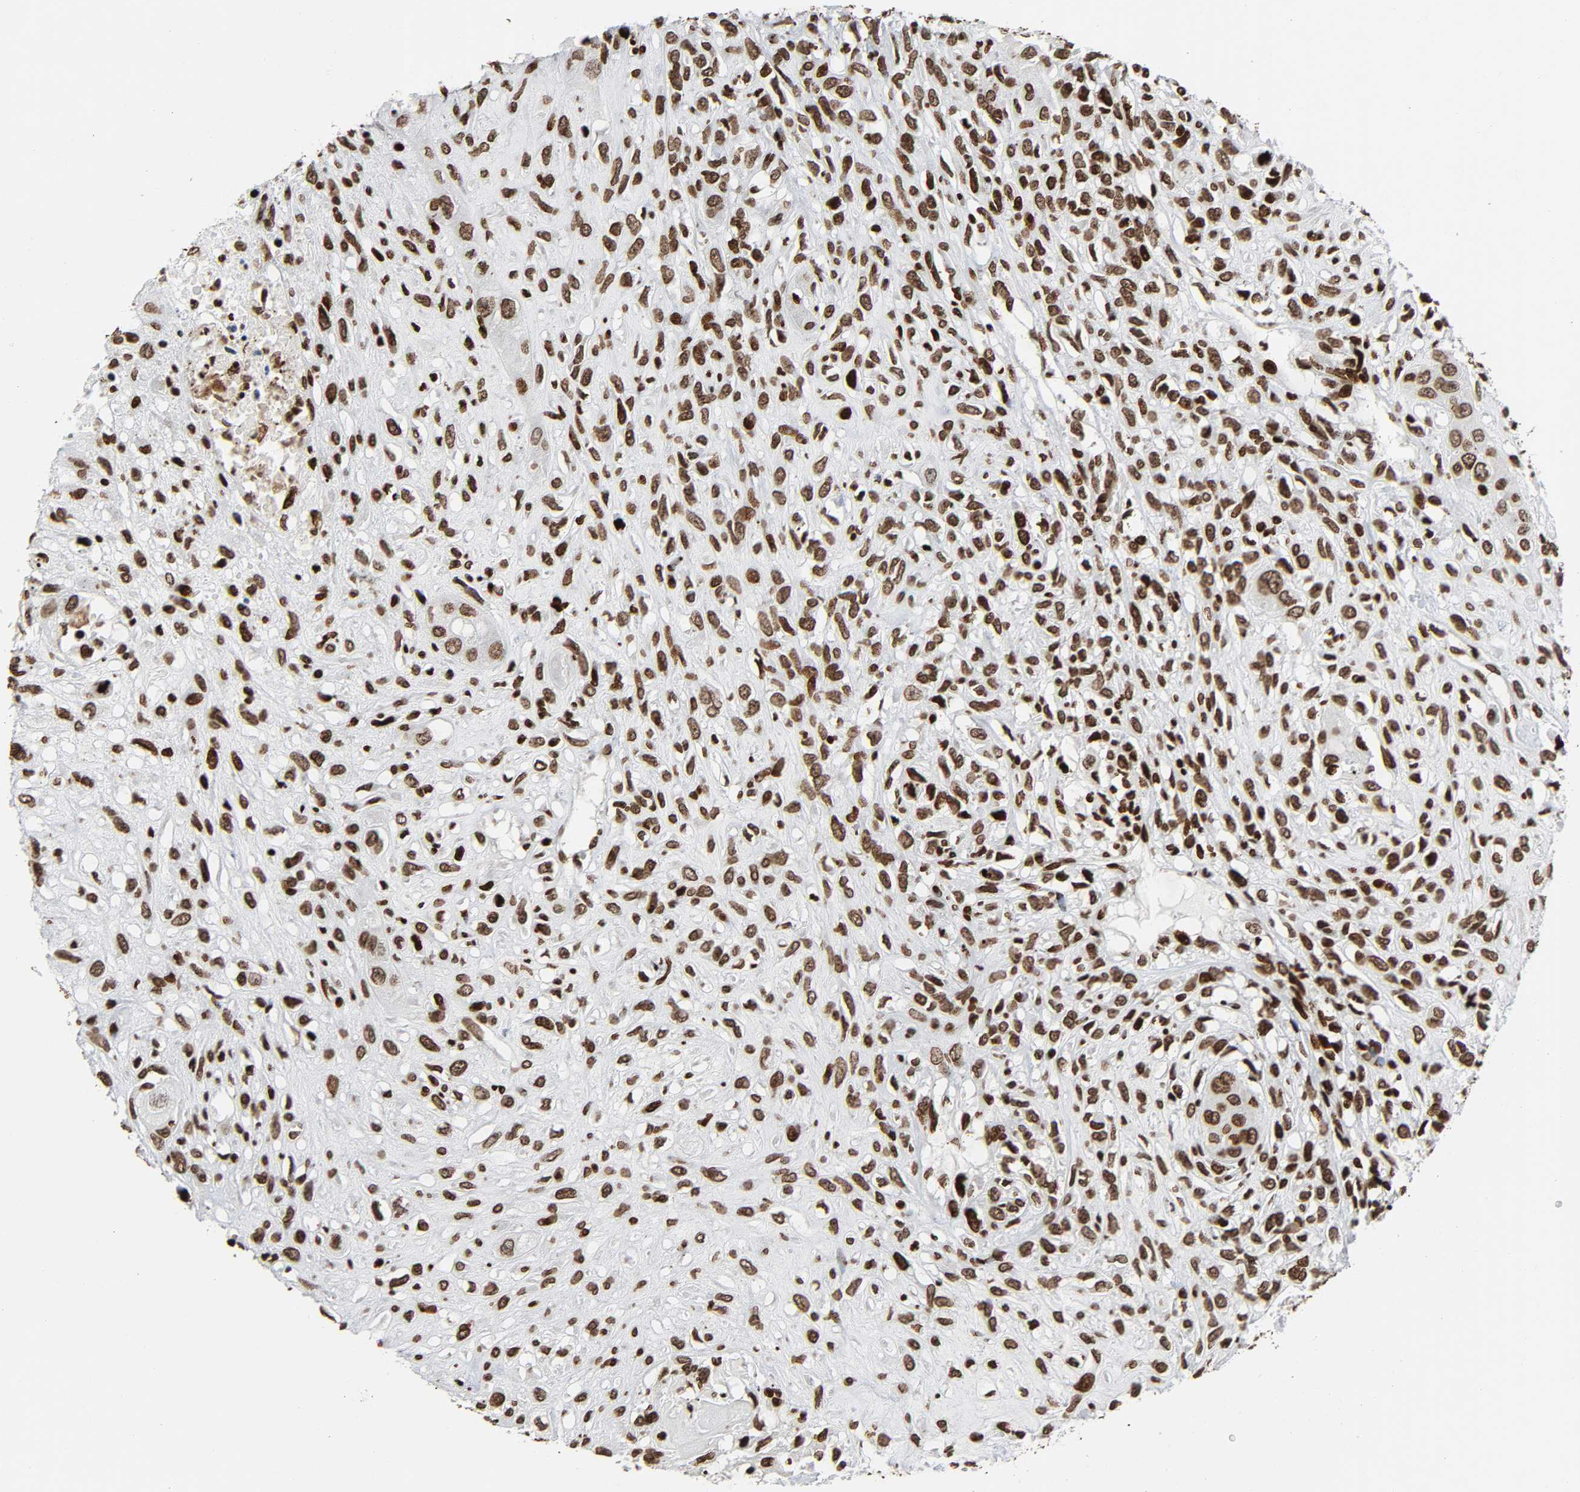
{"staining": {"intensity": "moderate", "quantity": ">75%", "location": "nuclear"}, "tissue": "head and neck cancer", "cell_type": "Tumor cells", "image_type": "cancer", "snomed": [{"axis": "morphology", "description": "Necrosis, NOS"}, {"axis": "morphology", "description": "Neoplasm, malignant, NOS"}, {"axis": "topography", "description": "Salivary gland"}, {"axis": "topography", "description": "Head-Neck"}], "caption": "Human head and neck cancer (malignant neoplasm) stained with a brown dye reveals moderate nuclear positive staining in approximately >75% of tumor cells.", "gene": "RXRA", "patient": {"sex": "male", "age": 43}}